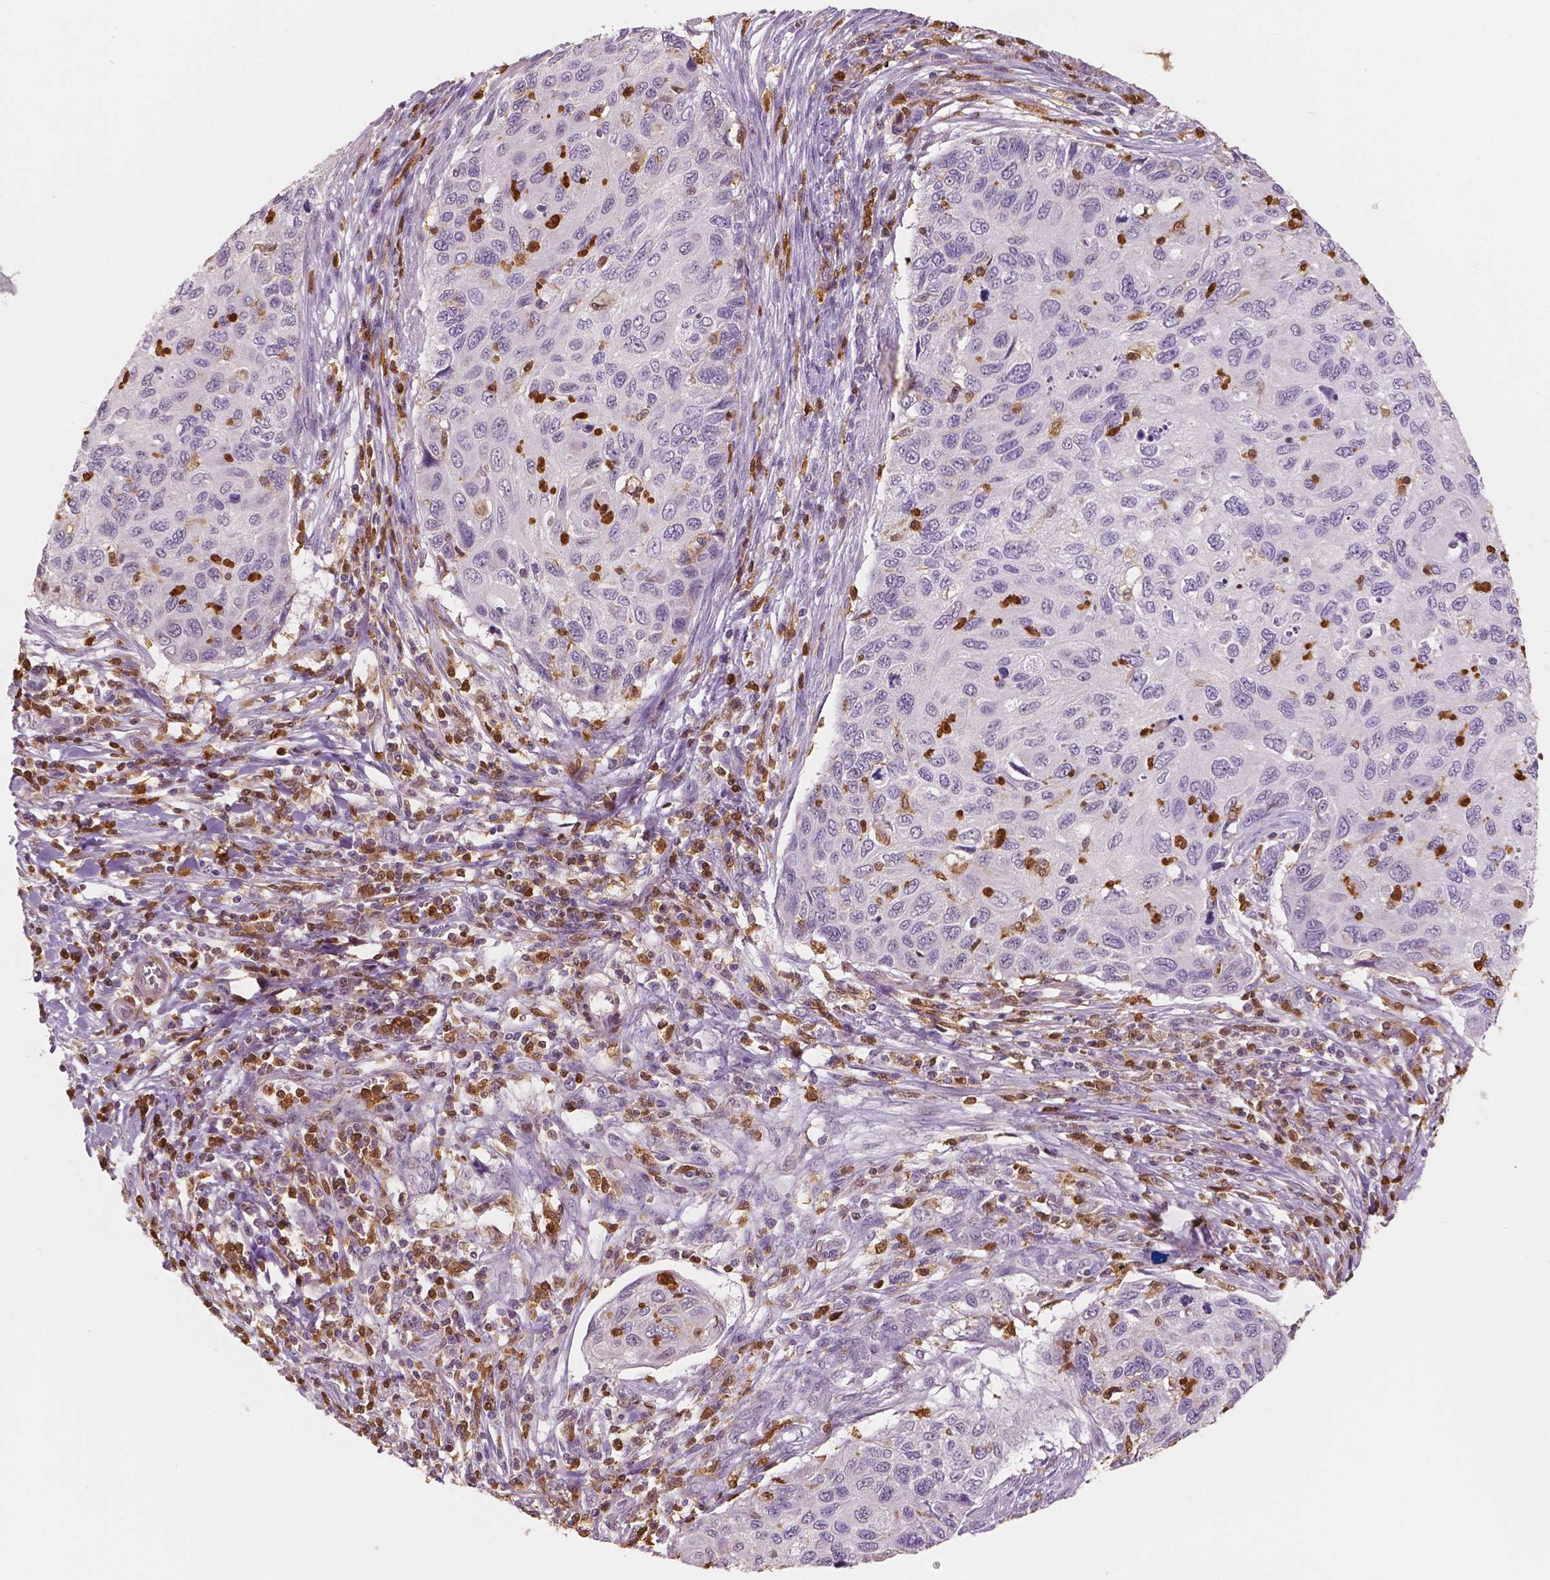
{"staining": {"intensity": "negative", "quantity": "none", "location": "none"}, "tissue": "cervical cancer", "cell_type": "Tumor cells", "image_type": "cancer", "snomed": [{"axis": "morphology", "description": "Squamous cell carcinoma, NOS"}, {"axis": "topography", "description": "Cervix"}], "caption": "High power microscopy micrograph of an immunohistochemistry (IHC) photomicrograph of cervical squamous cell carcinoma, revealing no significant expression in tumor cells. (DAB (3,3'-diaminobenzidine) immunohistochemistry (IHC) with hematoxylin counter stain).", "gene": "S100A4", "patient": {"sex": "female", "age": 70}}